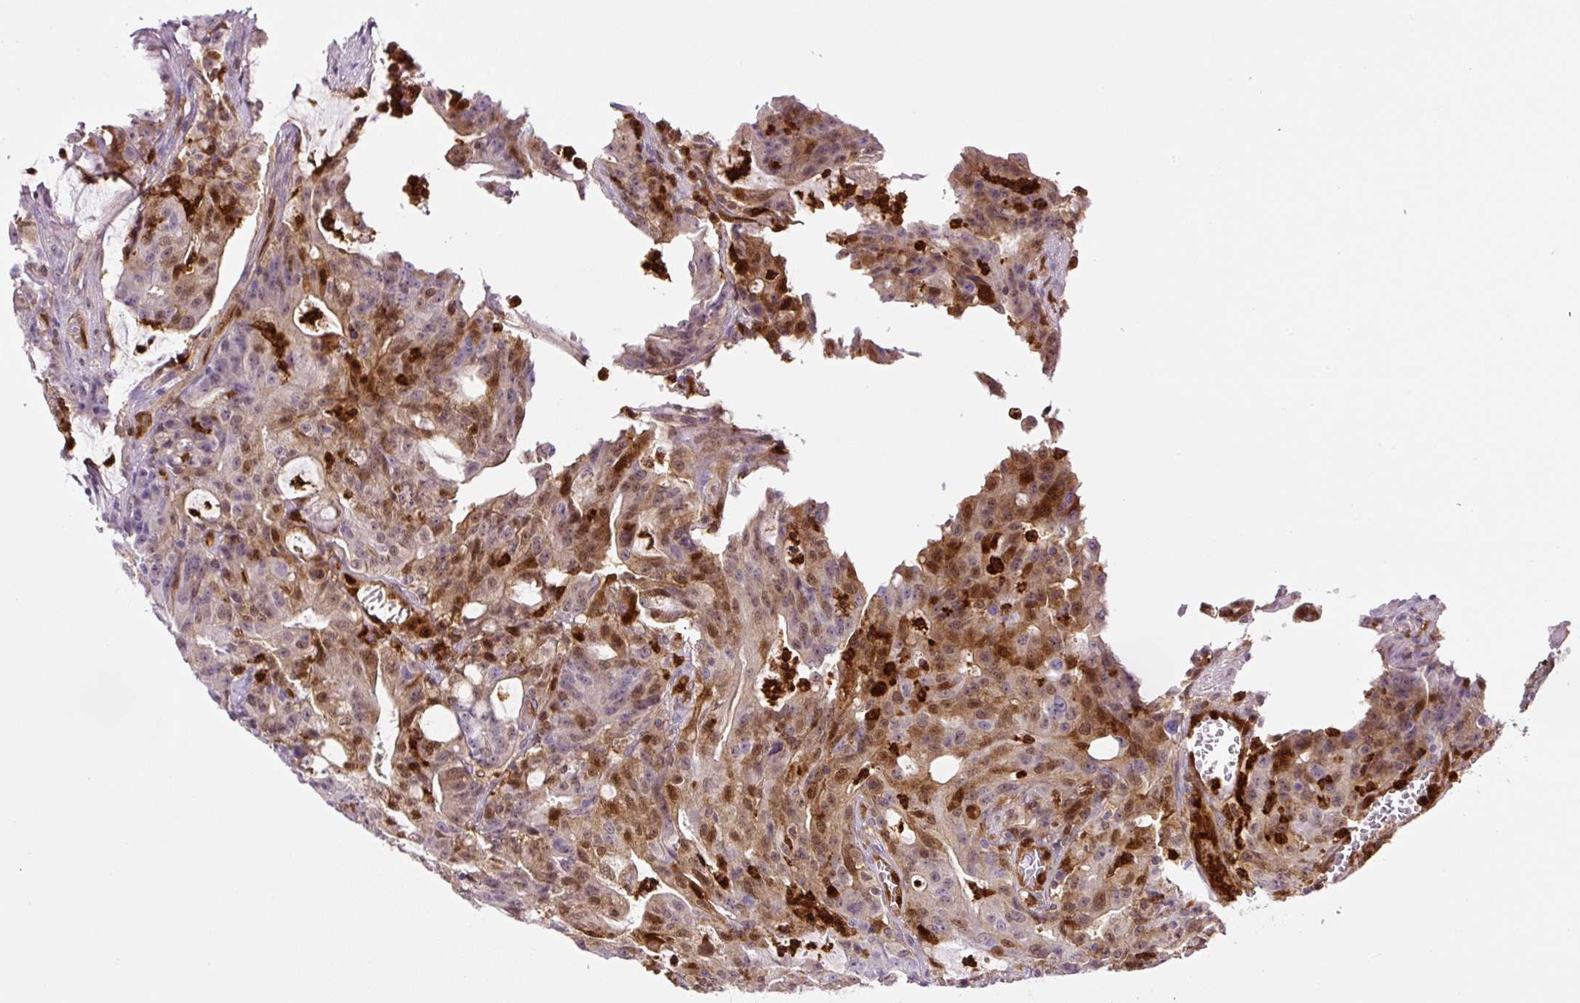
{"staining": {"intensity": "weak", "quantity": "25%-75%", "location": "cytoplasmic/membranous,nuclear"}, "tissue": "colorectal cancer", "cell_type": "Tumor cells", "image_type": "cancer", "snomed": [{"axis": "morphology", "description": "Adenocarcinoma, NOS"}, {"axis": "topography", "description": "Colon"}], "caption": "High-magnification brightfield microscopy of colorectal cancer (adenocarcinoma) stained with DAB (3,3'-diaminobenzidine) (brown) and counterstained with hematoxylin (blue). tumor cells exhibit weak cytoplasmic/membranous and nuclear expression is appreciated in about25%-75% of cells. Ihc stains the protein of interest in brown and the nuclei are stained blue.", "gene": "ANXA1", "patient": {"sex": "male", "age": 83}}